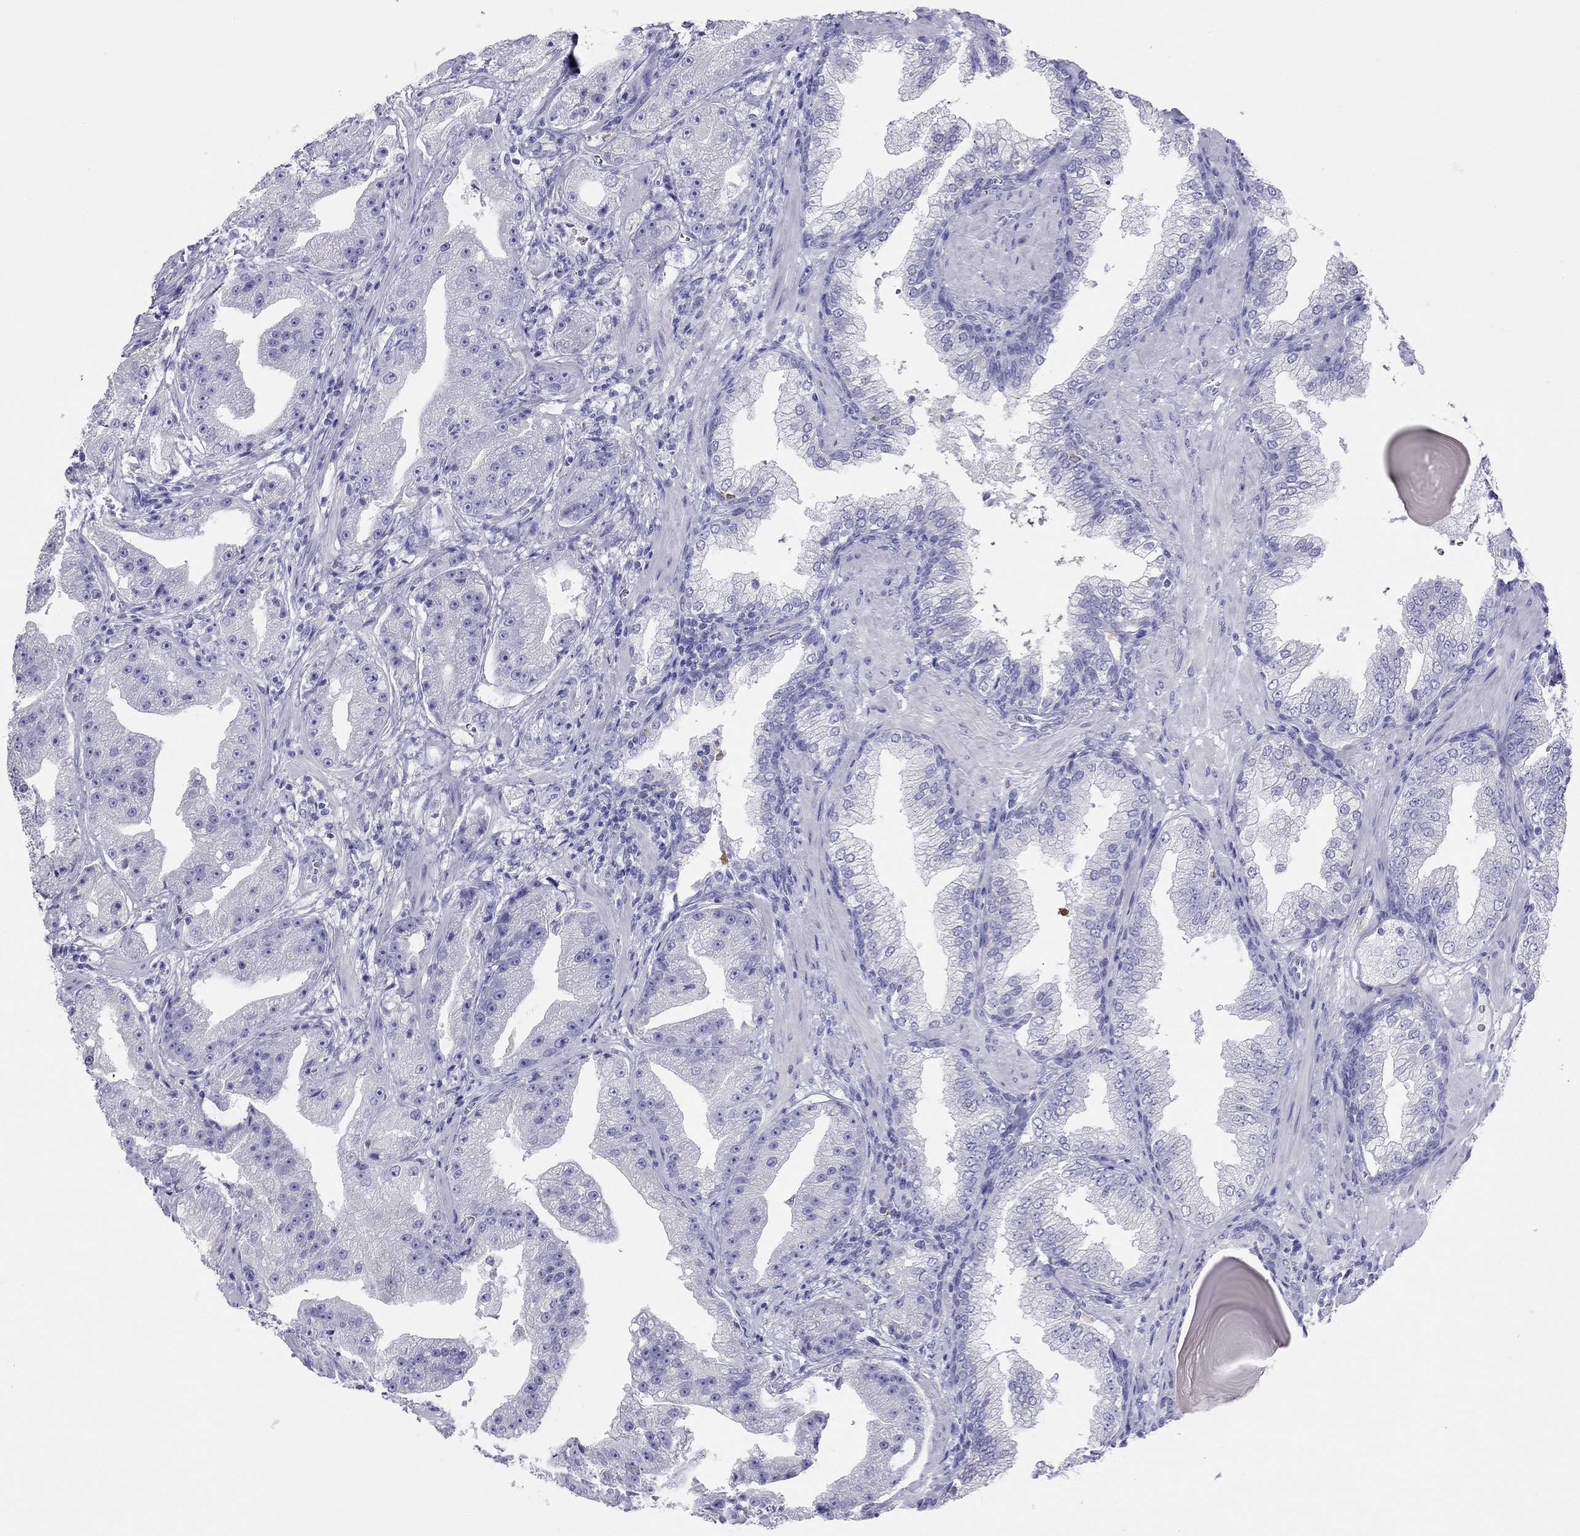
{"staining": {"intensity": "negative", "quantity": "none", "location": "none"}, "tissue": "prostate cancer", "cell_type": "Tumor cells", "image_type": "cancer", "snomed": [{"axis": "morphology", "description": "Adenocarcinoma, Low grade"}, {"axis": "topography", "description": "Prostate"}], "caption": "Prostate cancer (low-grade adenocarcinoma) was stained to show a protein in brown. There is no significant expression in tumor cells. (Brightfield microscopy of DAB (3,3'-diaminobenzidine) IHC at high magnification).", "gene": "HLA-DQB2", "patient": {"sex": "male", "age": 62}}